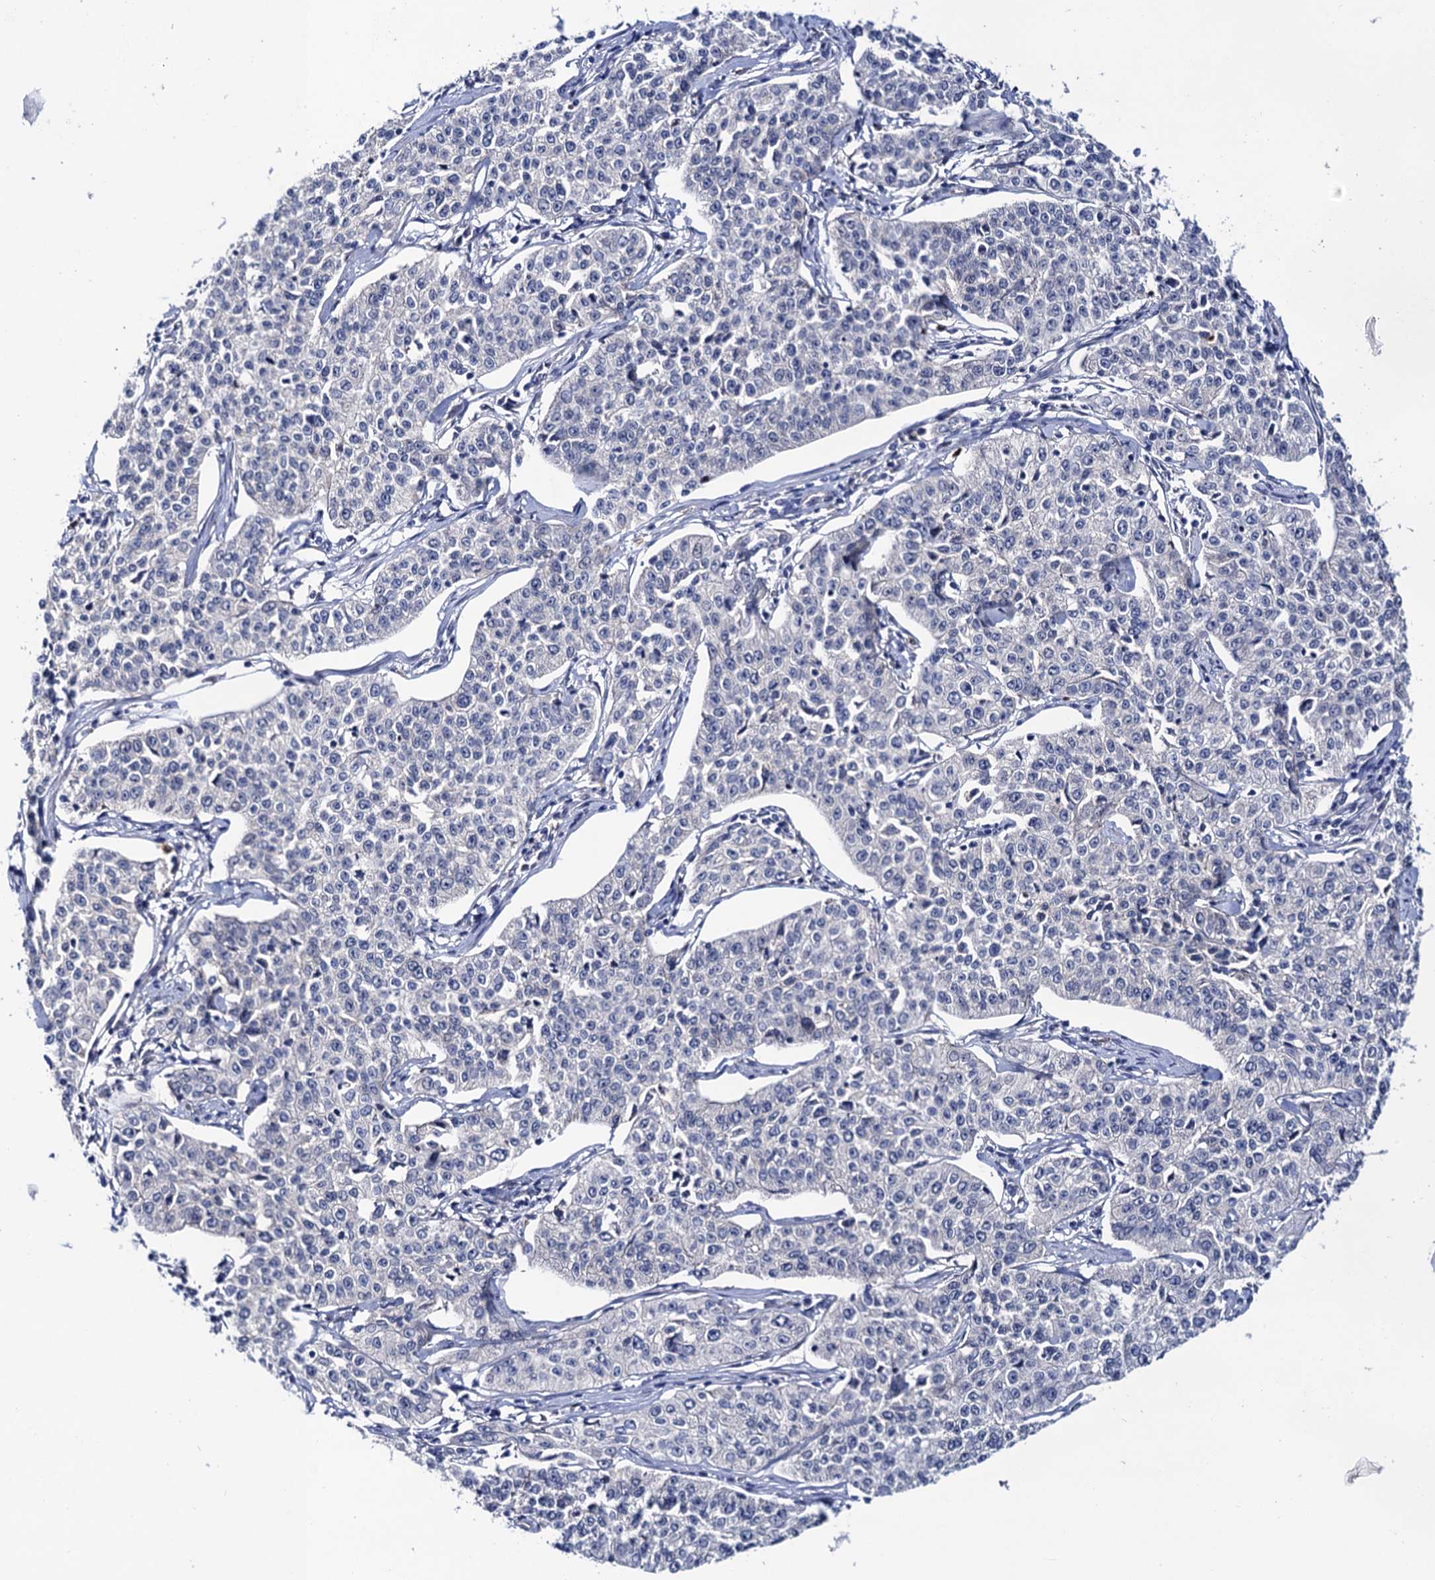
{"staining": {"intensity": "negative", "quantity": "none", "location": "none"}, "tissue": "cervical cancer", "cell_type": "Tumor cells", "image_type": "cancer", "snomed": [{"axis": "morphology", "description": "Squamous cell carcinoma, NOS"}, {"axis": "topography", "description": "Cervix"}], "caption": "IHC of cervical cancer exhibits no expression in tumor cells.", "gene": "ZDHHC18", "patient": {"sex": "female", "age": 35}}